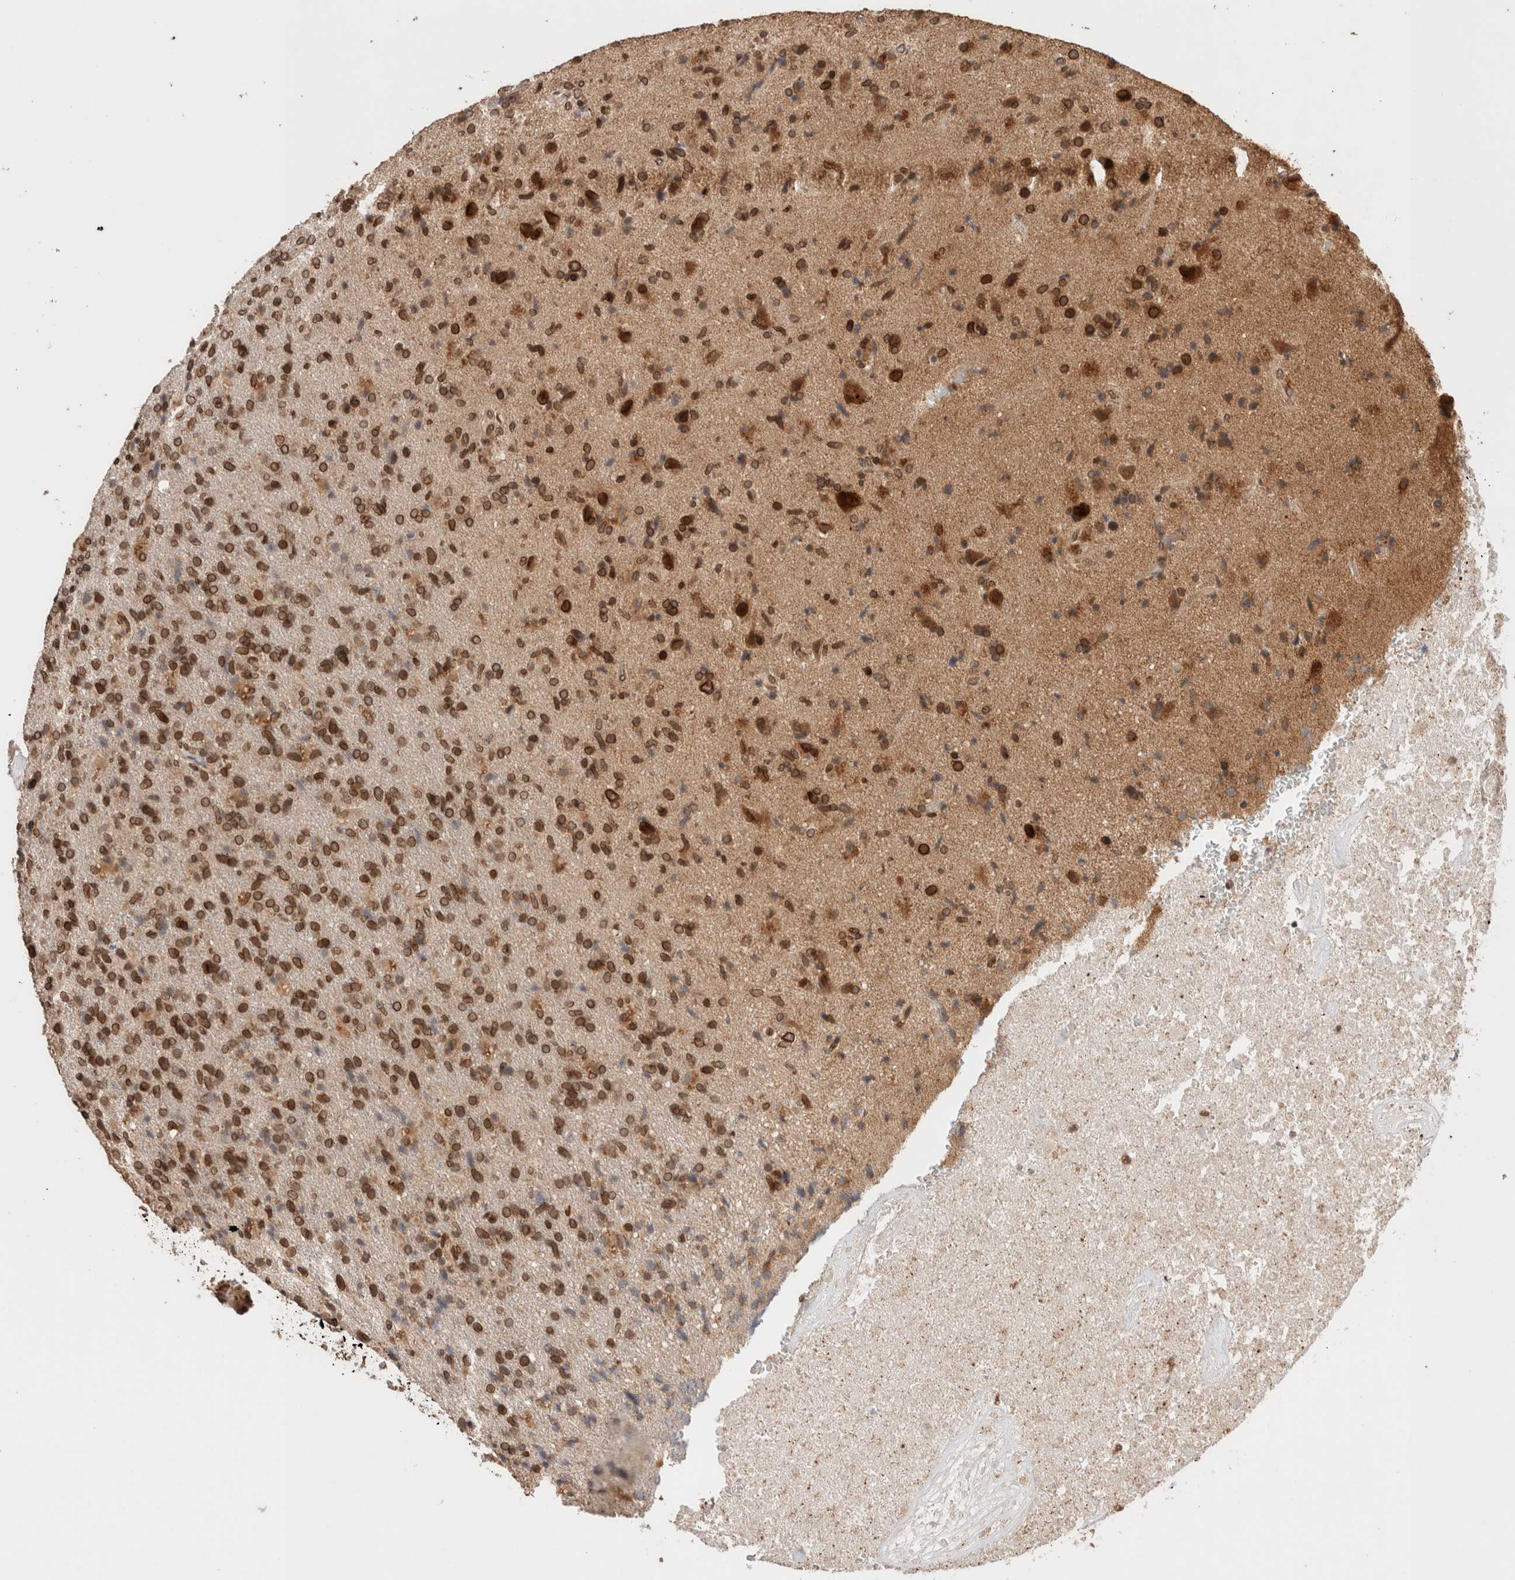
{"staining": {"intensity": "strong", "quantity": ">75%", "location": "cytoplasmic/membranous,nuclear"}, "tissue": "glioma", "cell_type": "Tumor cells", "image_type": "cancer", "snomed": [{"axis": "morphology", "description": "Glioma, malignant, High grade"}, {"axis": "topography", "description": "Brain"}], "caption": "High-magnification brightfield microscopy of malignant glioma (high-grade) stained with DAB (brown) and counterstained with hematoxylin (blue). tumor cells exhibit strong cytoplasmic/membranous and nuclear expression is present in approximately>75% of cells.", "gene": "TPR", "patient": {"sex": "male", "age": 72}}